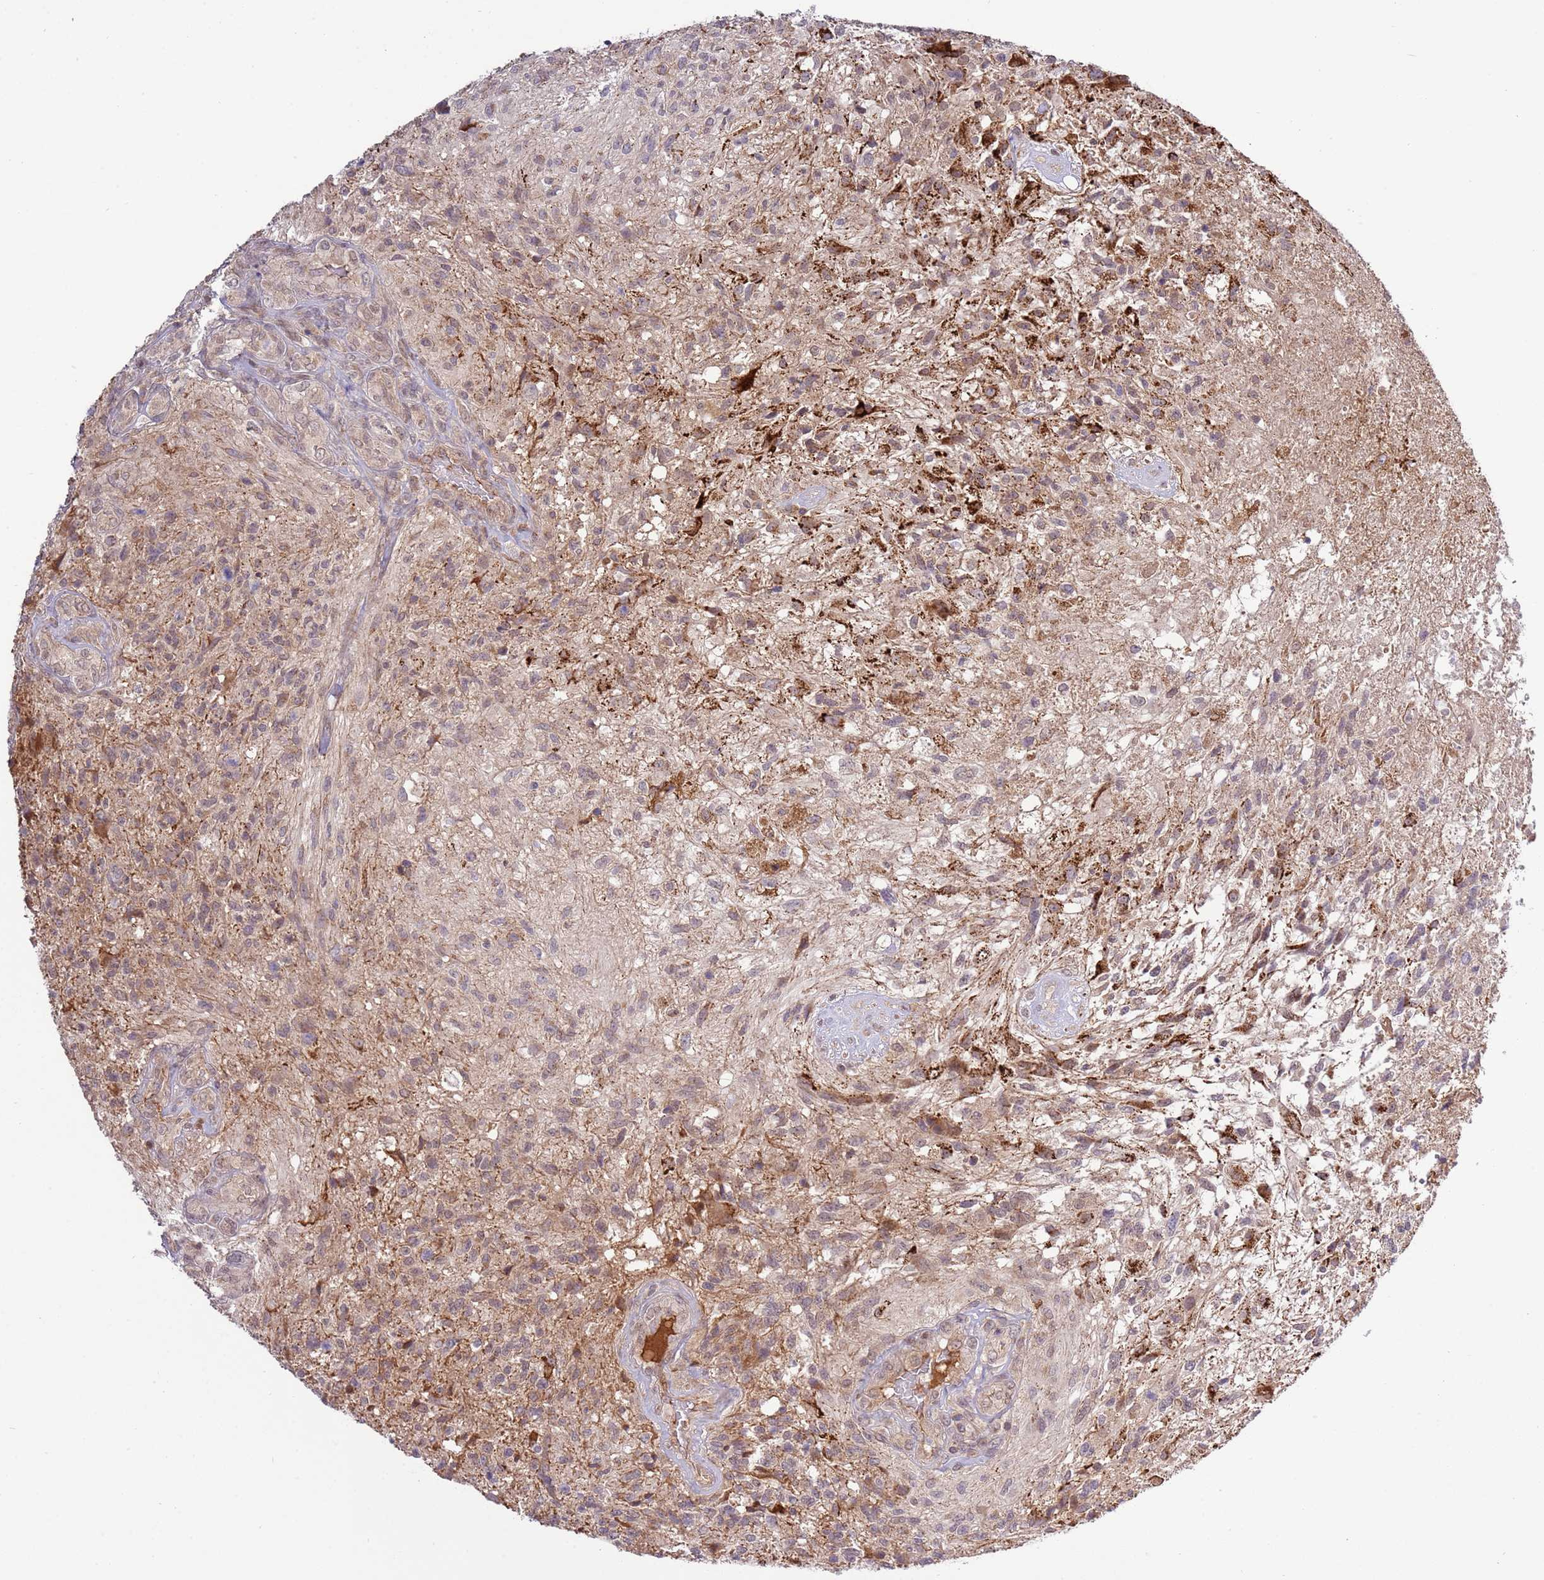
{"staining": {"intensity": "strong", "quantity": "<25%", "location": "cytoplasmic/membranous"}, "tissue": "glioma", "cell_type": "Tumor cells", "image_type": "cancer", "snomed": [{"axis": "morphology", "description": "Glioma, malignant, High grade"}, {"axis": "topography", "description": "Brain"}], "caption": "Human malignant glioma (high-grade) stained with a brown dye exhibits strong cytoplasmic/membranous positive expression in approximately <25% of tumor cells.", "gene": "ZNF624", "patient": {"sex": "male", "age": 56}}